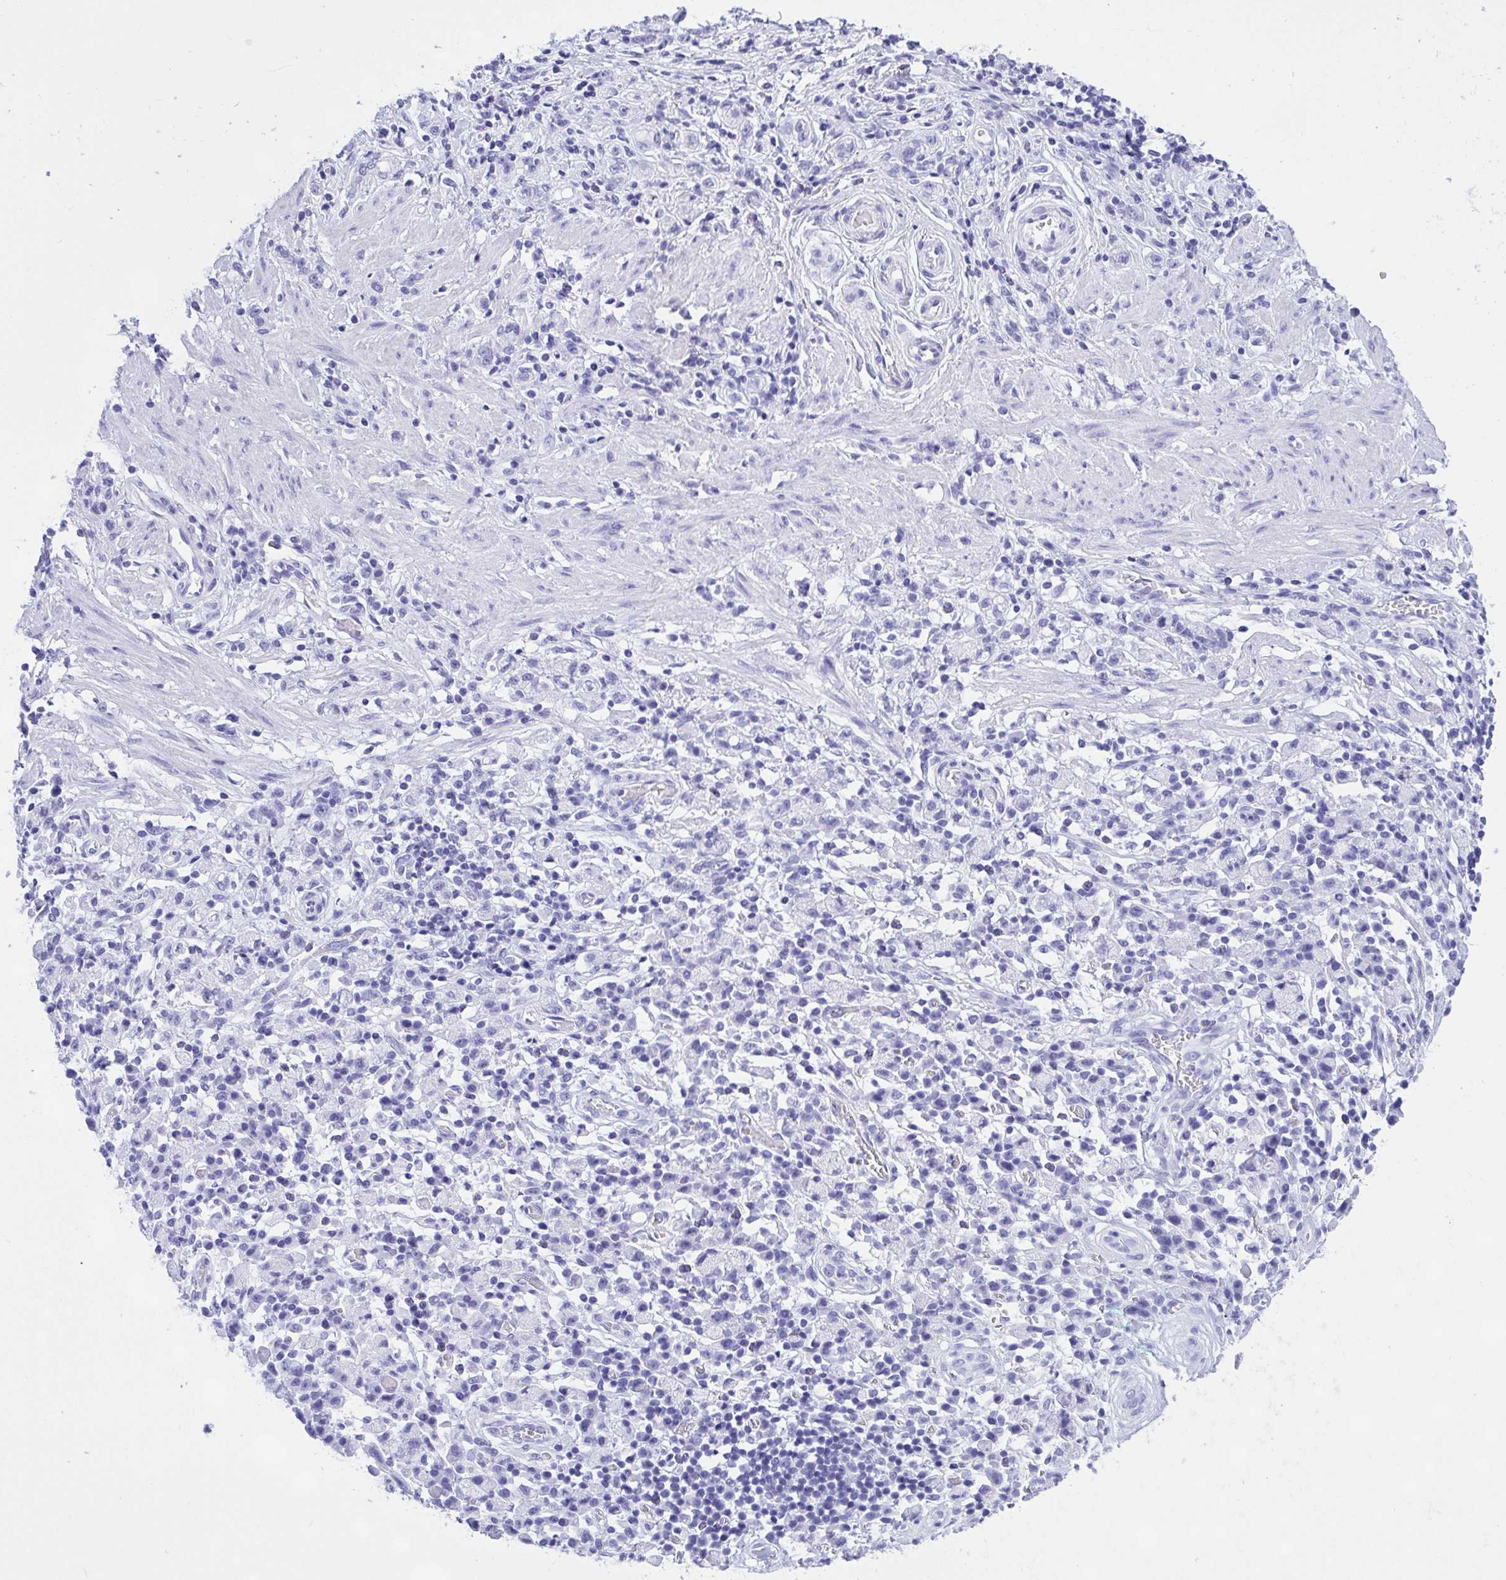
{"staining": {"intensity": "negative", "quantity": "none", "location": "none"}, "tissue": "stomach cancer", "cell_type": "Tumor cells", "image_type": "cancer", "snomed": [{"axis": "morphology", "description": "Adenocarcinoma, NOS"}, {"axis": "topography", "description": "Stomach"}], "caption": "The photomicrograph shows no staining of tumor cells in stomach cancer (adenocarcinoma). (Stains: DAB (3,3'-diaminobenzidine) immunohistochemistry (IHC) with hematoxylin counter stain, Microscopy: brightfield microscopy at high magnification).", "gene": "THOP1", "patient": {"sex": "male", "age": 77}}